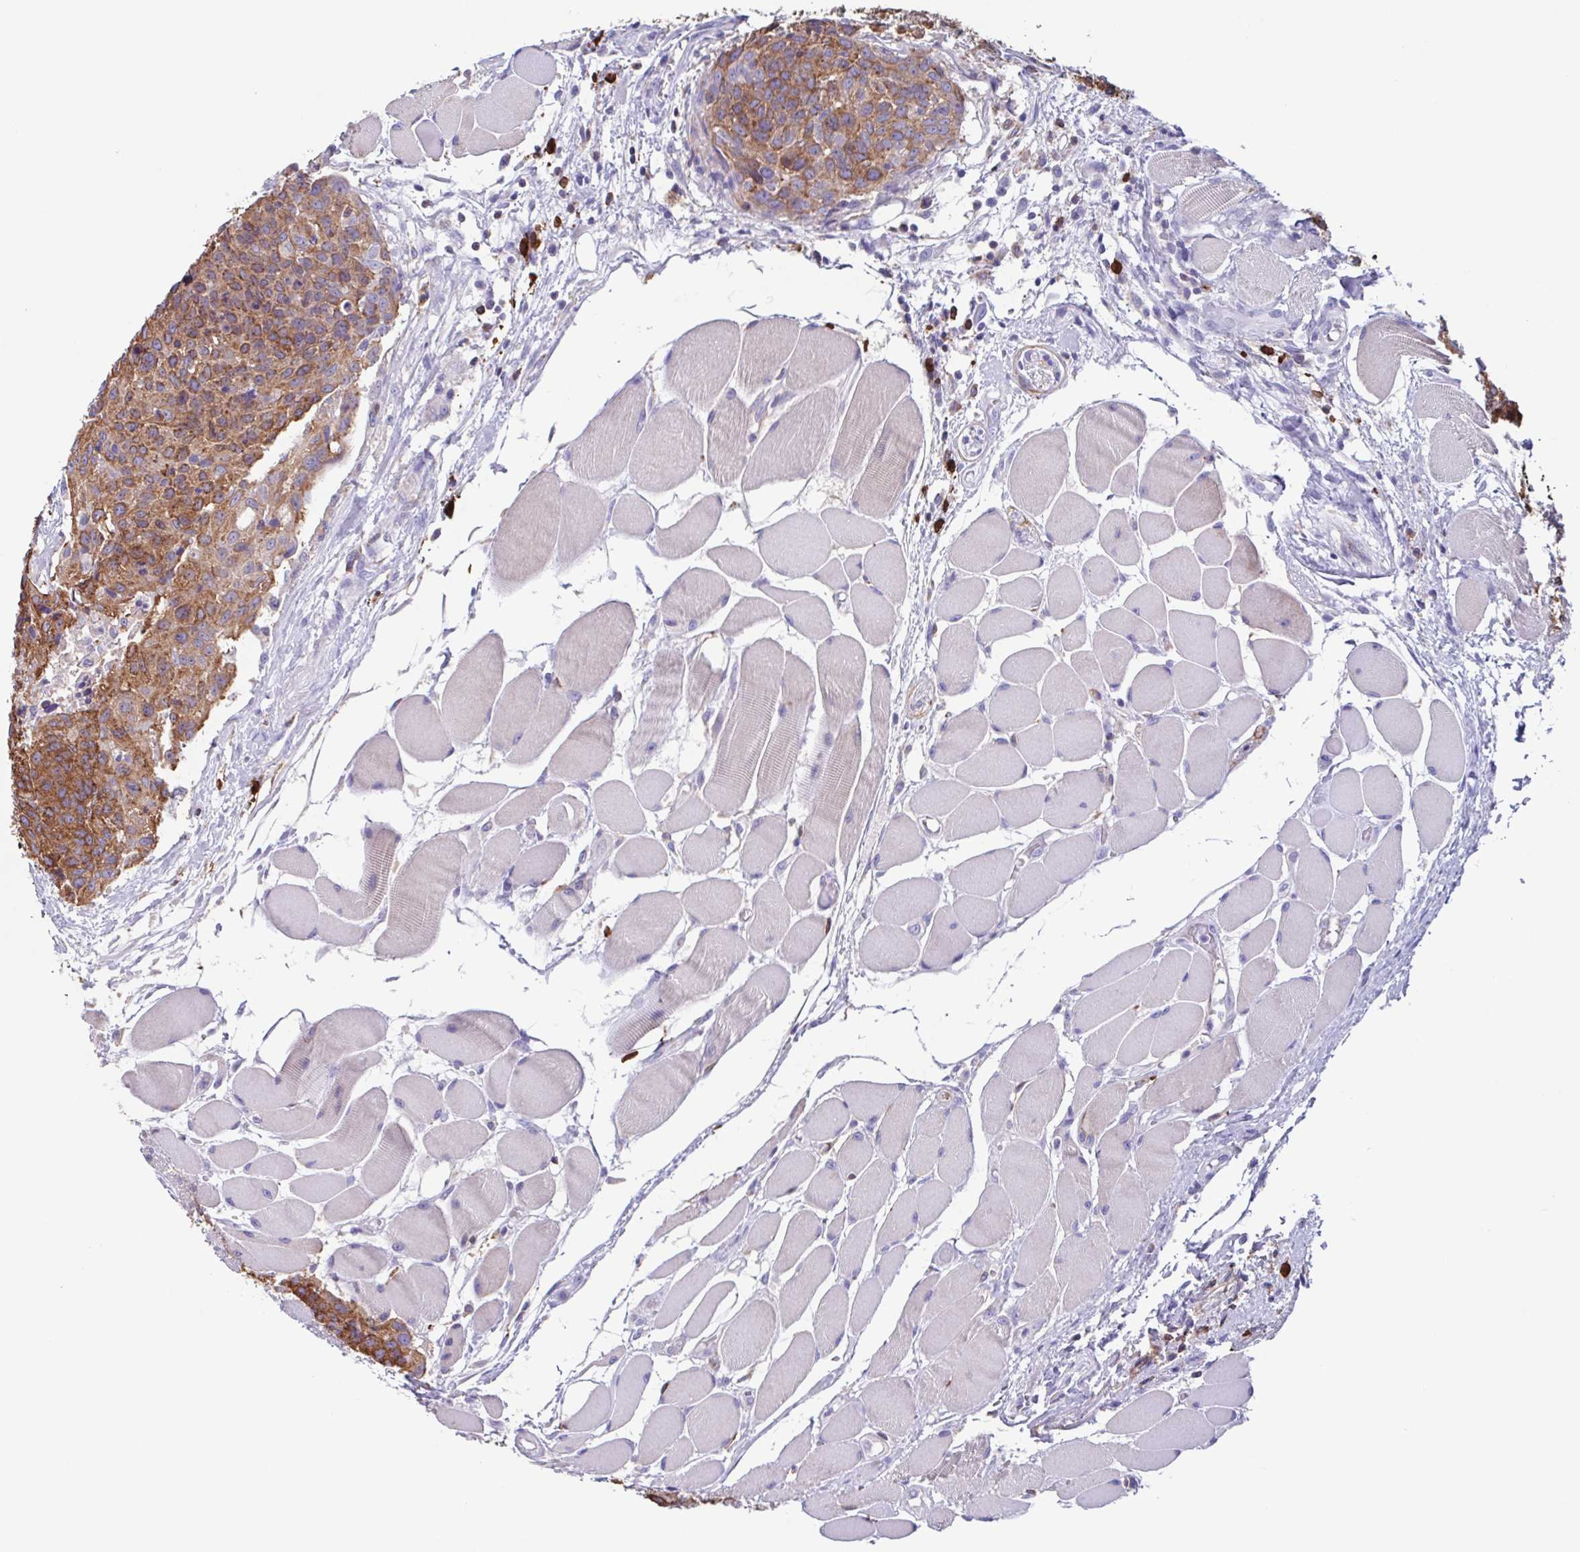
{"staining": {"intensity": "moderate", "quantity": ">75%", "location": "cytoplasmic/membranous"}, "tissue": "head and neck cancer", "cell_type": "Tumor cells", "image_type": "cancer", "snomed": [{"axis": "morphology", "description": "Squamous cell carcinoma, NOS"}, {"axis": "topography", "description": "Oral tissue"}, {"axis": "topography", "description": "Head-Neck"}], "caption": "Protein expression analysis of squamous cell carcinoma (head and neck) exhibits moderate cytoplasmic/membranous staining in about >75% of tumor cells.", "gene": "TPD52", "patient": {"sex": "male", "age": 64}}